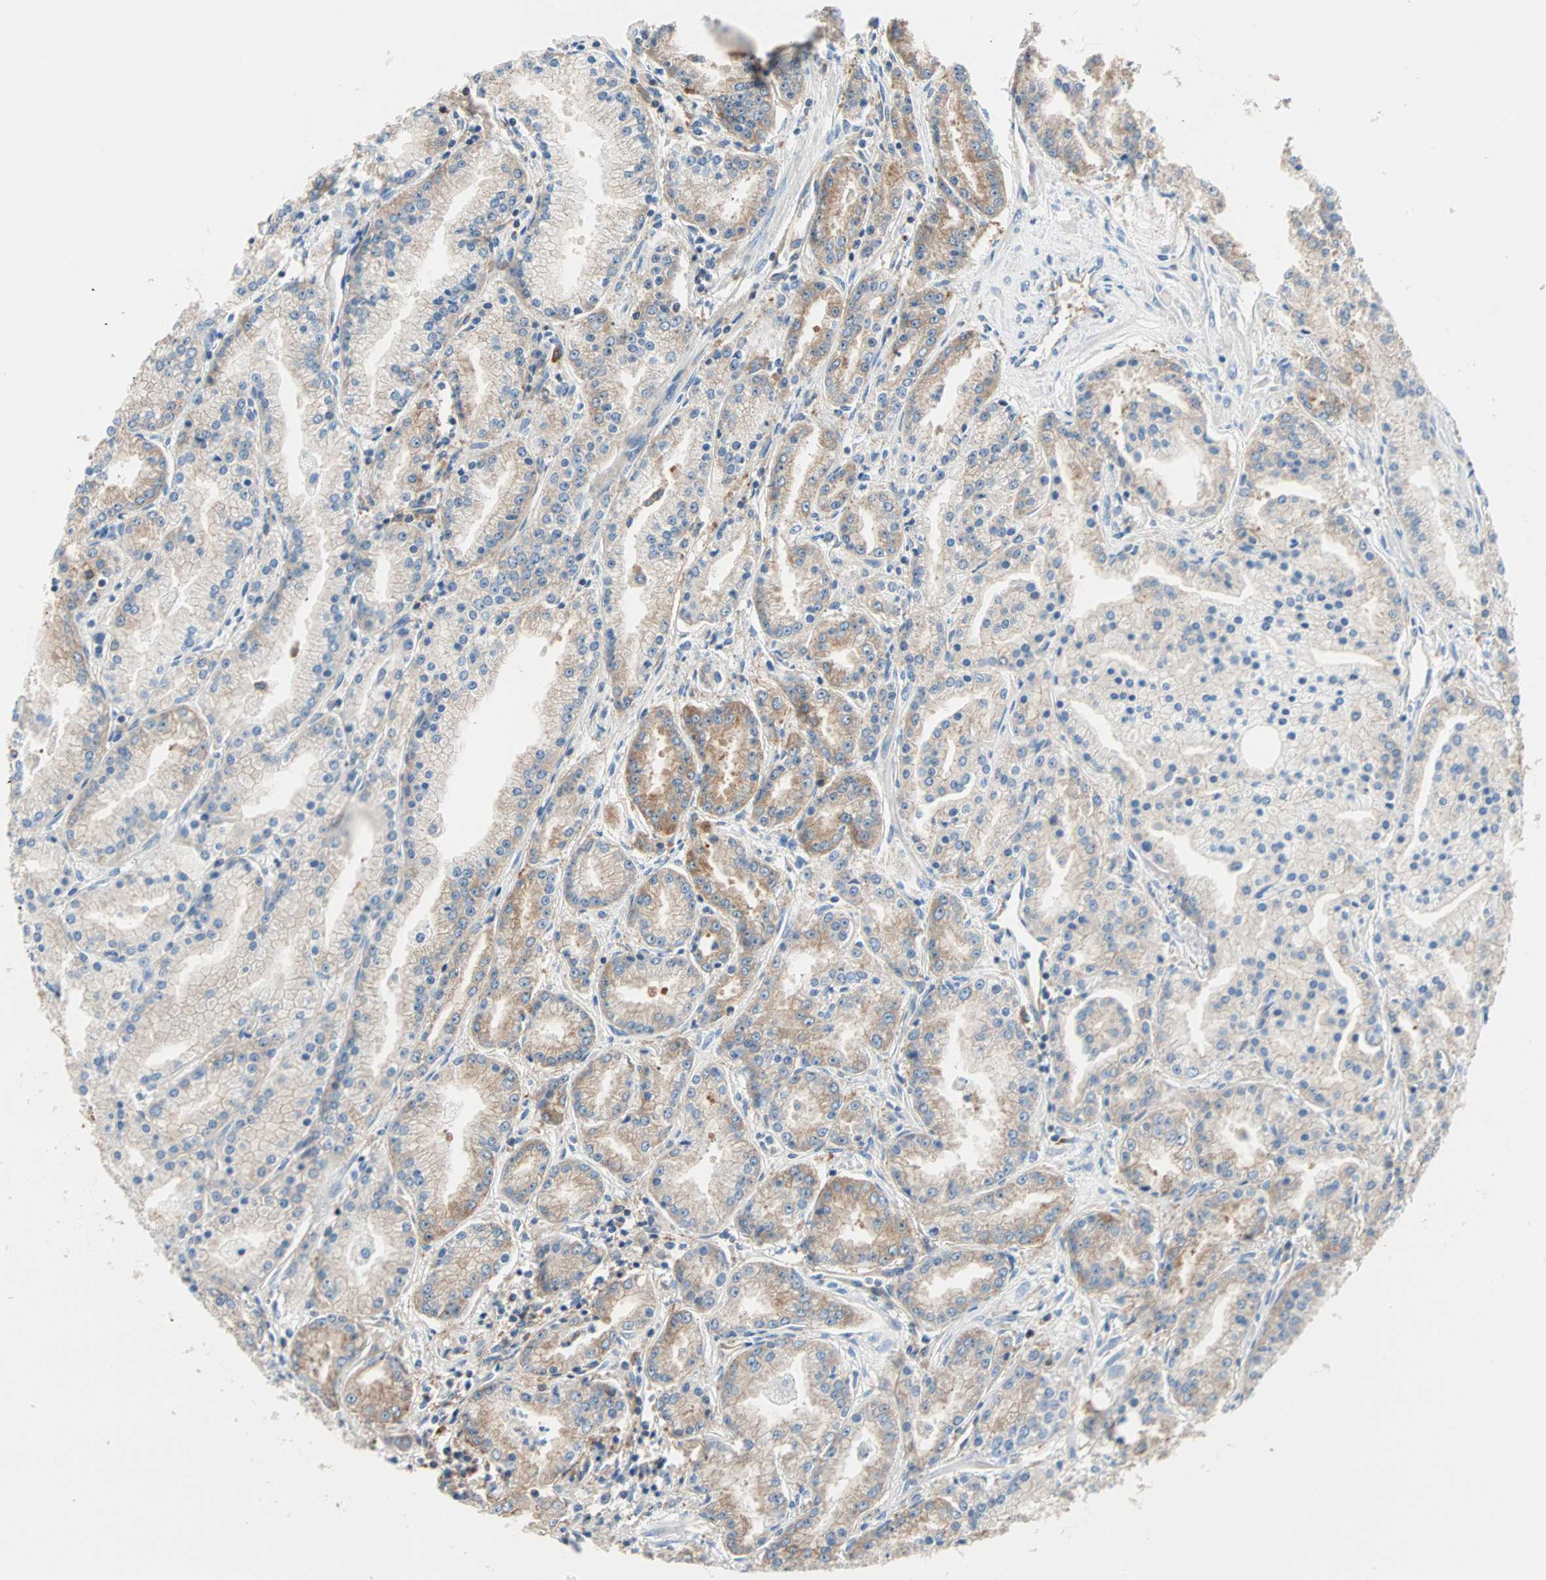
{"staining": {"intensity": "weak", "quantity": "25%-75%", "location": "cytoplasmic/membranous"}, "tissue": "prostate cancer", "cell_type": "Tumor cells", "image_type": "cancer", "snomed": [{"axis": "morphology", "description": "Adenocarcinoma, High grade"}, {"axis": "topography", "description": "Prostate"}], "caption": "Protein staining reveals weak cytoplasmic/membranous expression in about 25%-75% of tumor cells in prostate cancer.", "gene": "EEF2", "patient": {"sex": "male", "age": 61}}